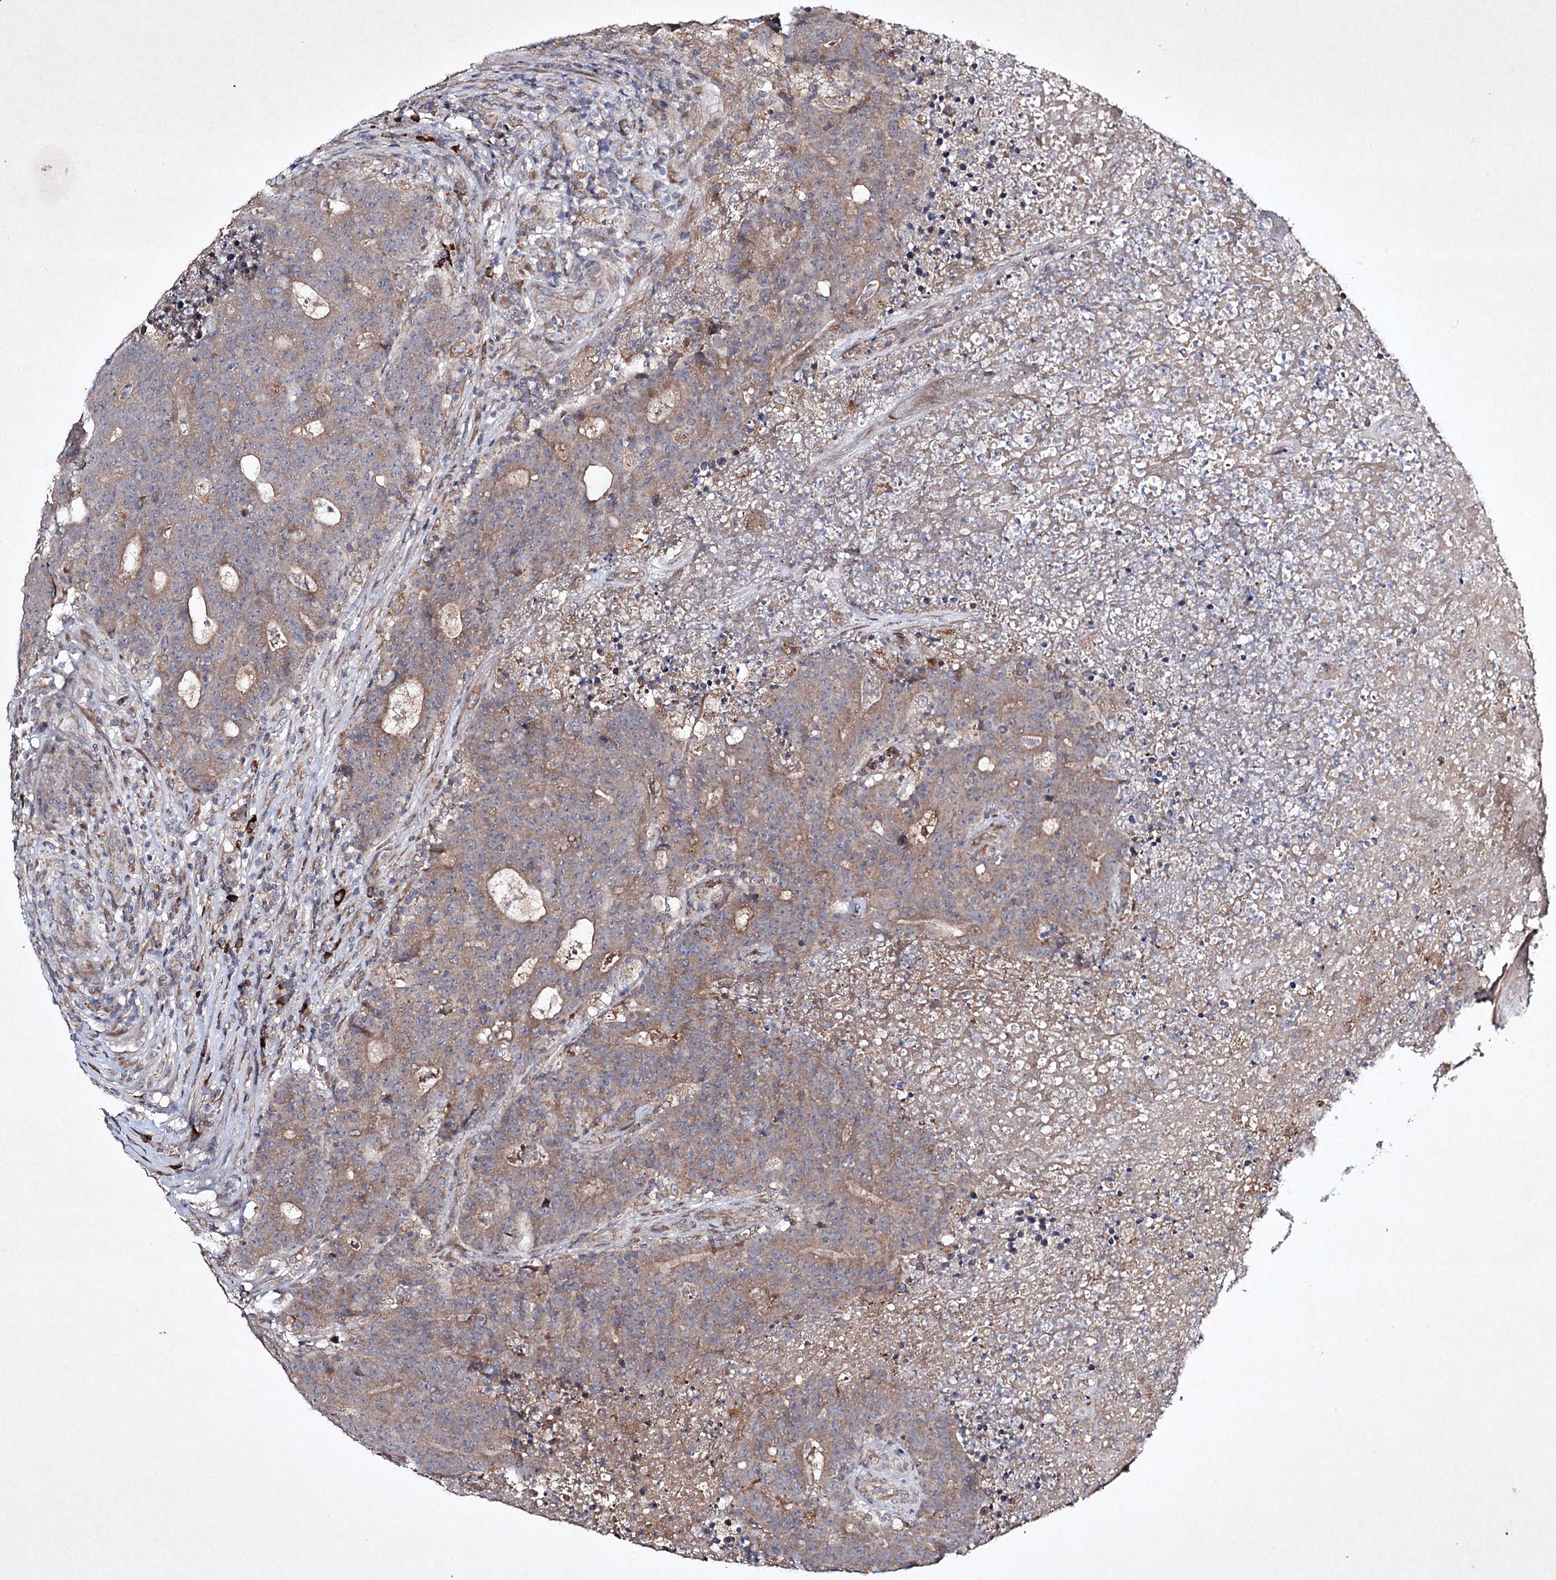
{"staining": {"intensity": "weak", "quantity": ">75%", "location": "cytoplasmic/membranous"}, "tissue": "colorectal cancer", "cell_type": "Tumor cells", "image_type": "cancer", "snomed": [{"axis": "morphology", "description": "Adenocarcinoma, NOS"}, {"axis": "topography", "description": "Colon"}], "caption": "A high-resolution micrograph shows immunohistochemistry staining of colorectal cancer, which demonstrates weak cytoplasmic/membranous staining in approximately >75% of tumor cells. Immunohistochemistry (ihc) stains the protein in brown and the nuclei are stained blue.", "gene": "ALG9", "patient": {"sex": "female", "age": 75}}